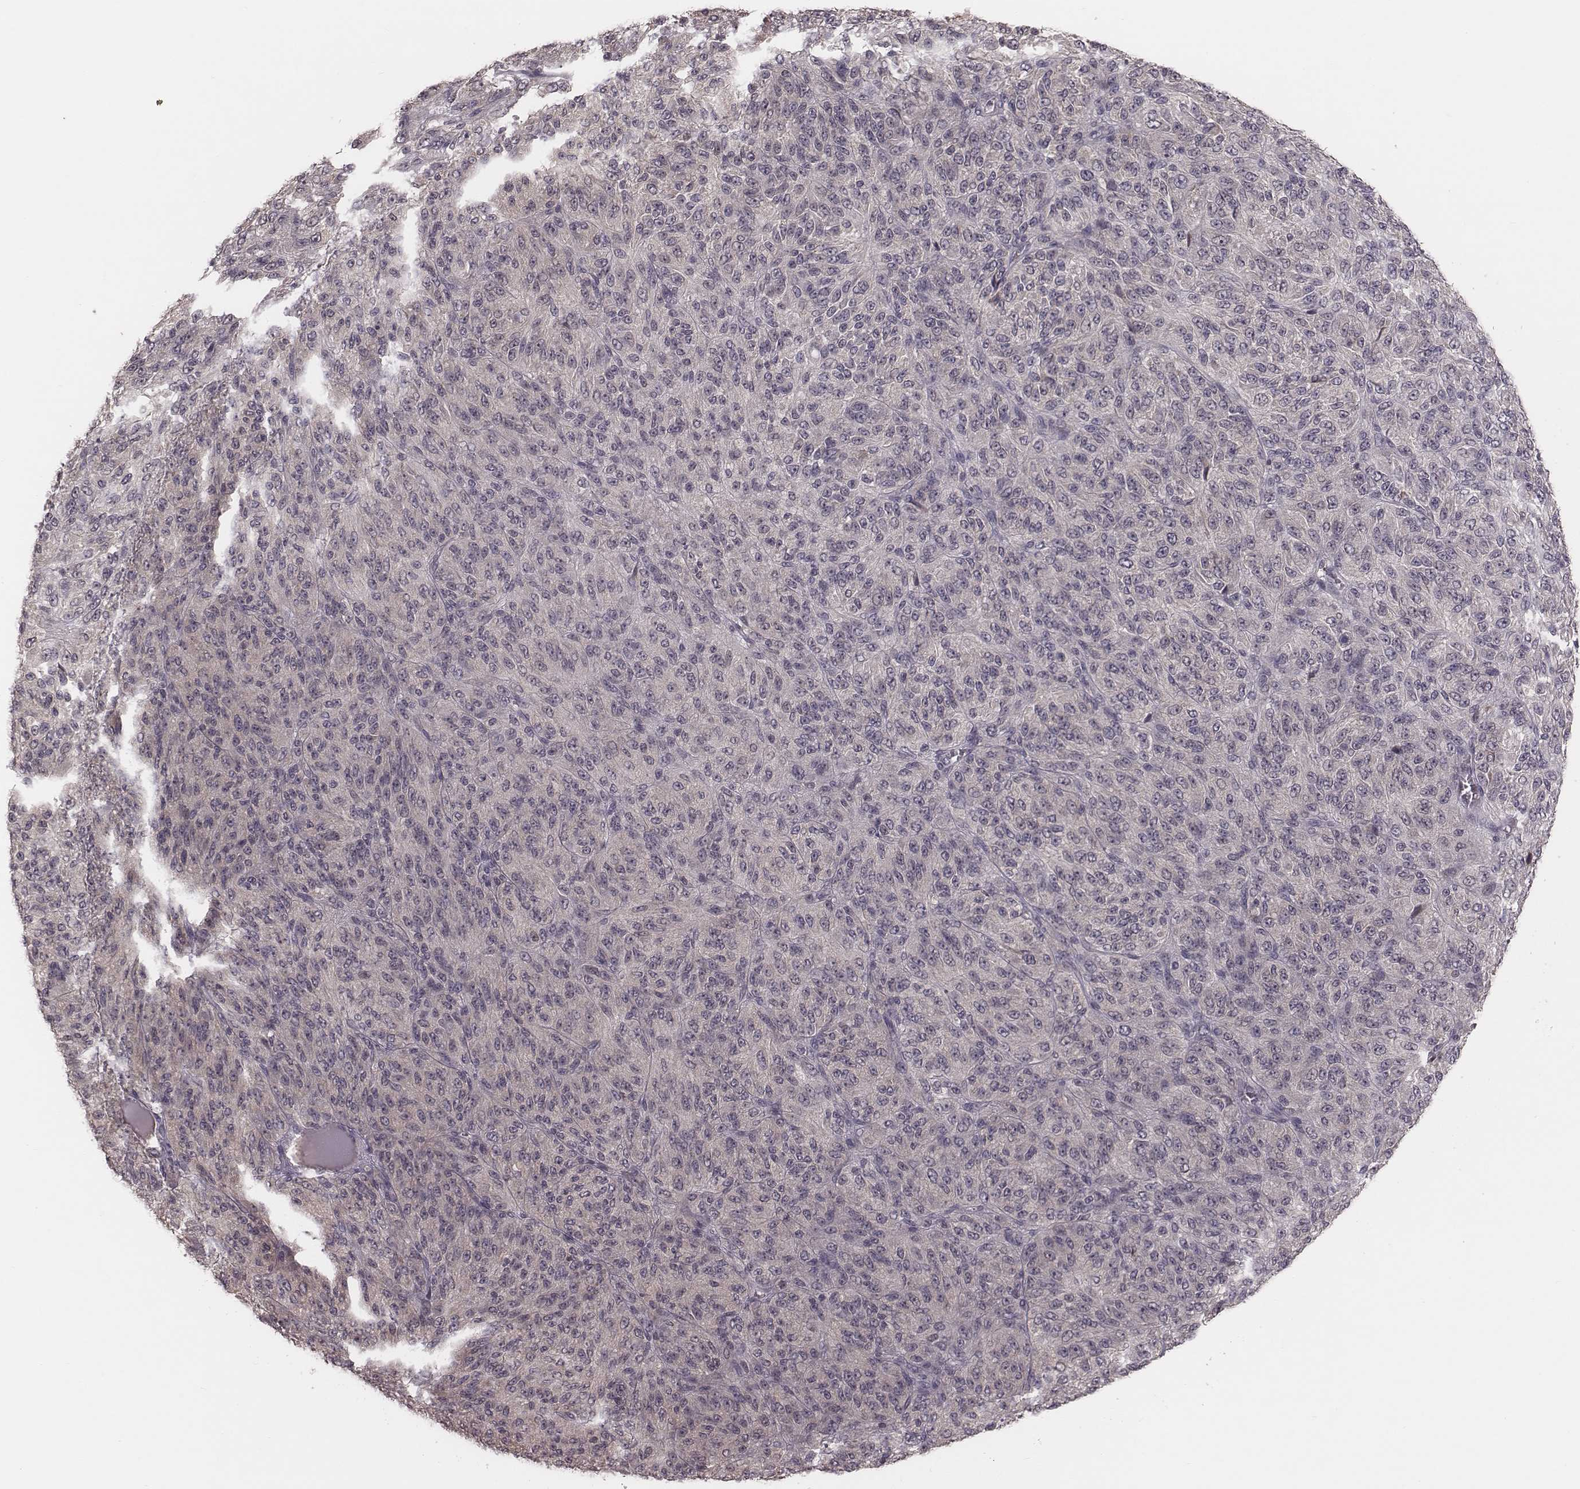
{"staining": {"intensity": "weak", "quantity": "<25%", "location": "cytoplasmic/membranous"}, "tissue": "melanoma", "cell_type": "Tumor cells", "image_type": "cancer", "snomed": [{"axis": "morphology", "description": "Malignant melanoma, Metastatic site"}, {"axis": "topography", "description": "Brain"}], "caption": "This is an immunohistochemistry micrograph of human malignant melanoma (metastatic site). There is no positivity in tumor cells.", "gene": "IL5", "patient": {"sex": "female", "age": 56}}